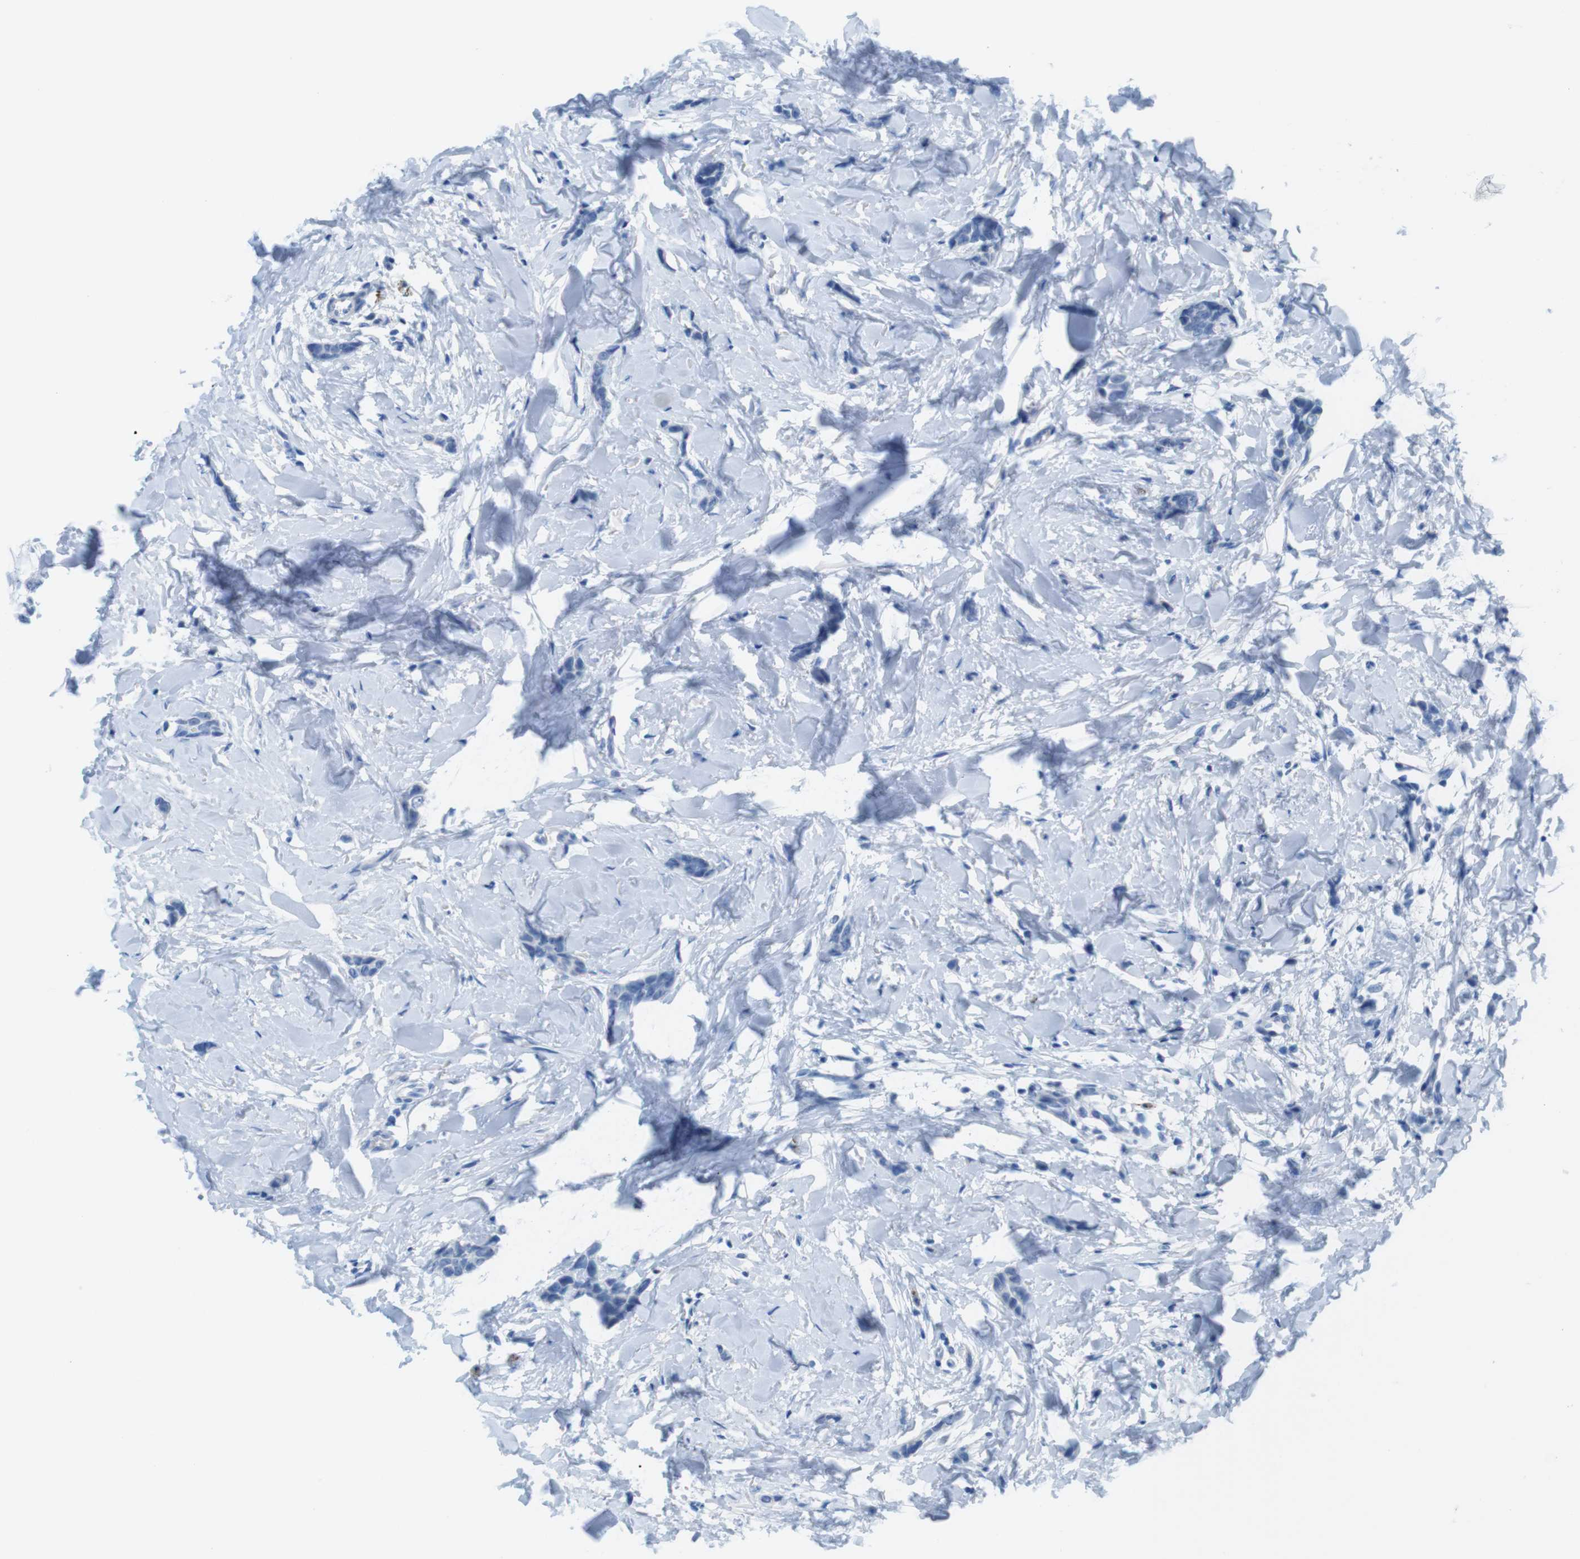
{"staining": {"intensity": "negative", "quantity": "none", "location": "none"}, "tissue": "breast cancer", "cell_type": "Tumor cells", "image_type": "cancer", "snomed": [{"axis": "morphology", "description": "Lobular carcinoma"}, {"axis": "topography", "description": "Skin"}, {"axis": "topography", "description": "Breast"}], "caption": "Tumor cells are negative for brown protein staining in lobular carcinoma (breast). (DAB (3,3'-diaminobenzidine) immunohistochemistry (IHC) with hematoxylin counter stain).", "gene": "GAP43", "patient": {"sex": "female", "age": 46}}